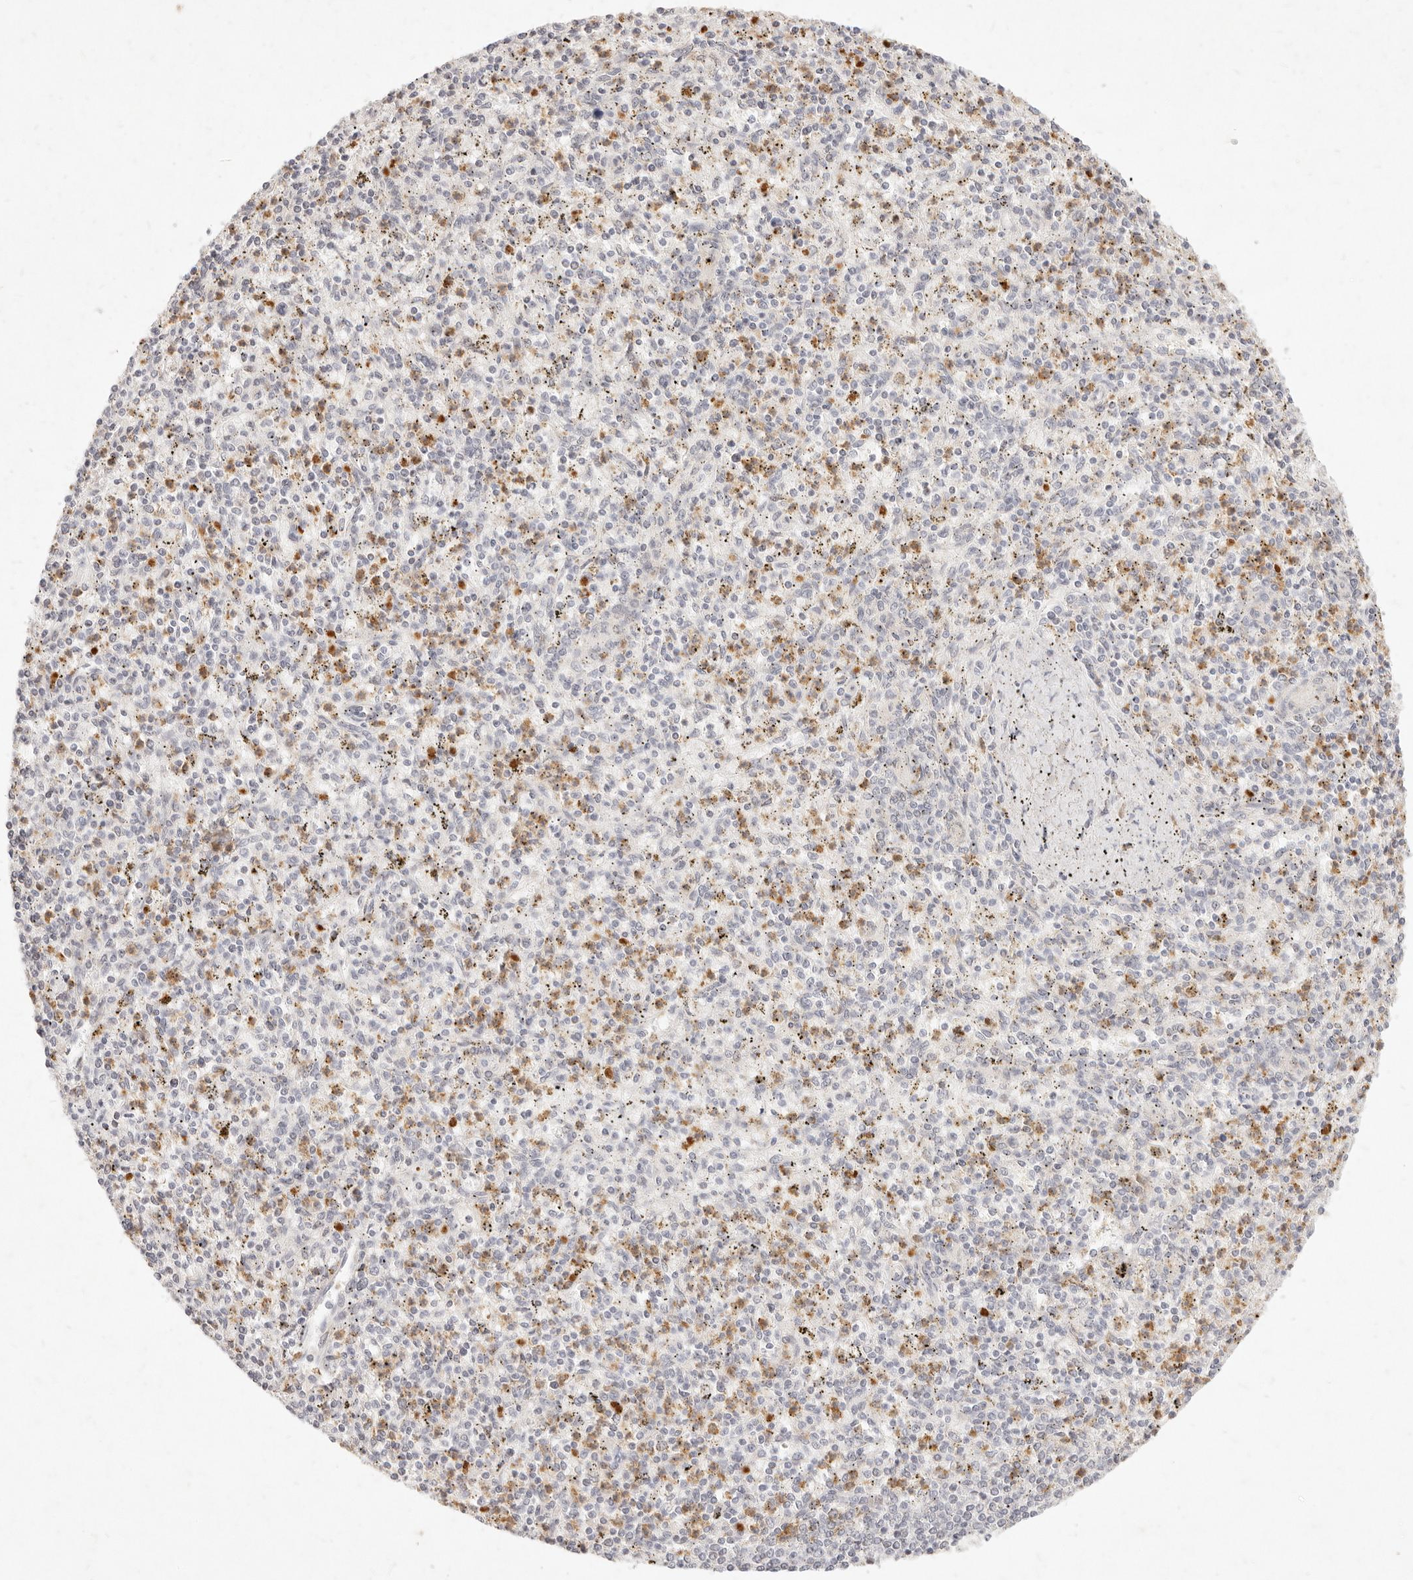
{"staining": {"intensity": "moderate", "quantity": "<25%", "location": "cytoplasmic/membranous"}, "tissue": "spleen", "cell_type": "Cells in red pulp", "image_type": "normal", "snomed": [{"axis": "morphology", "description": "Normal tissue, NOS"}, {"axis": "topography", "description": "Spleen"}], "caption": "Unremarkable spleen was stained to show a protein in brown. There is low levels of moderate cytoplasmic/membranous staining in about <25% of cells in red pulp. Nuclei are stained in blue.", "gene": "ASCL3", "patient": {"sex": "male", "age": 72}}